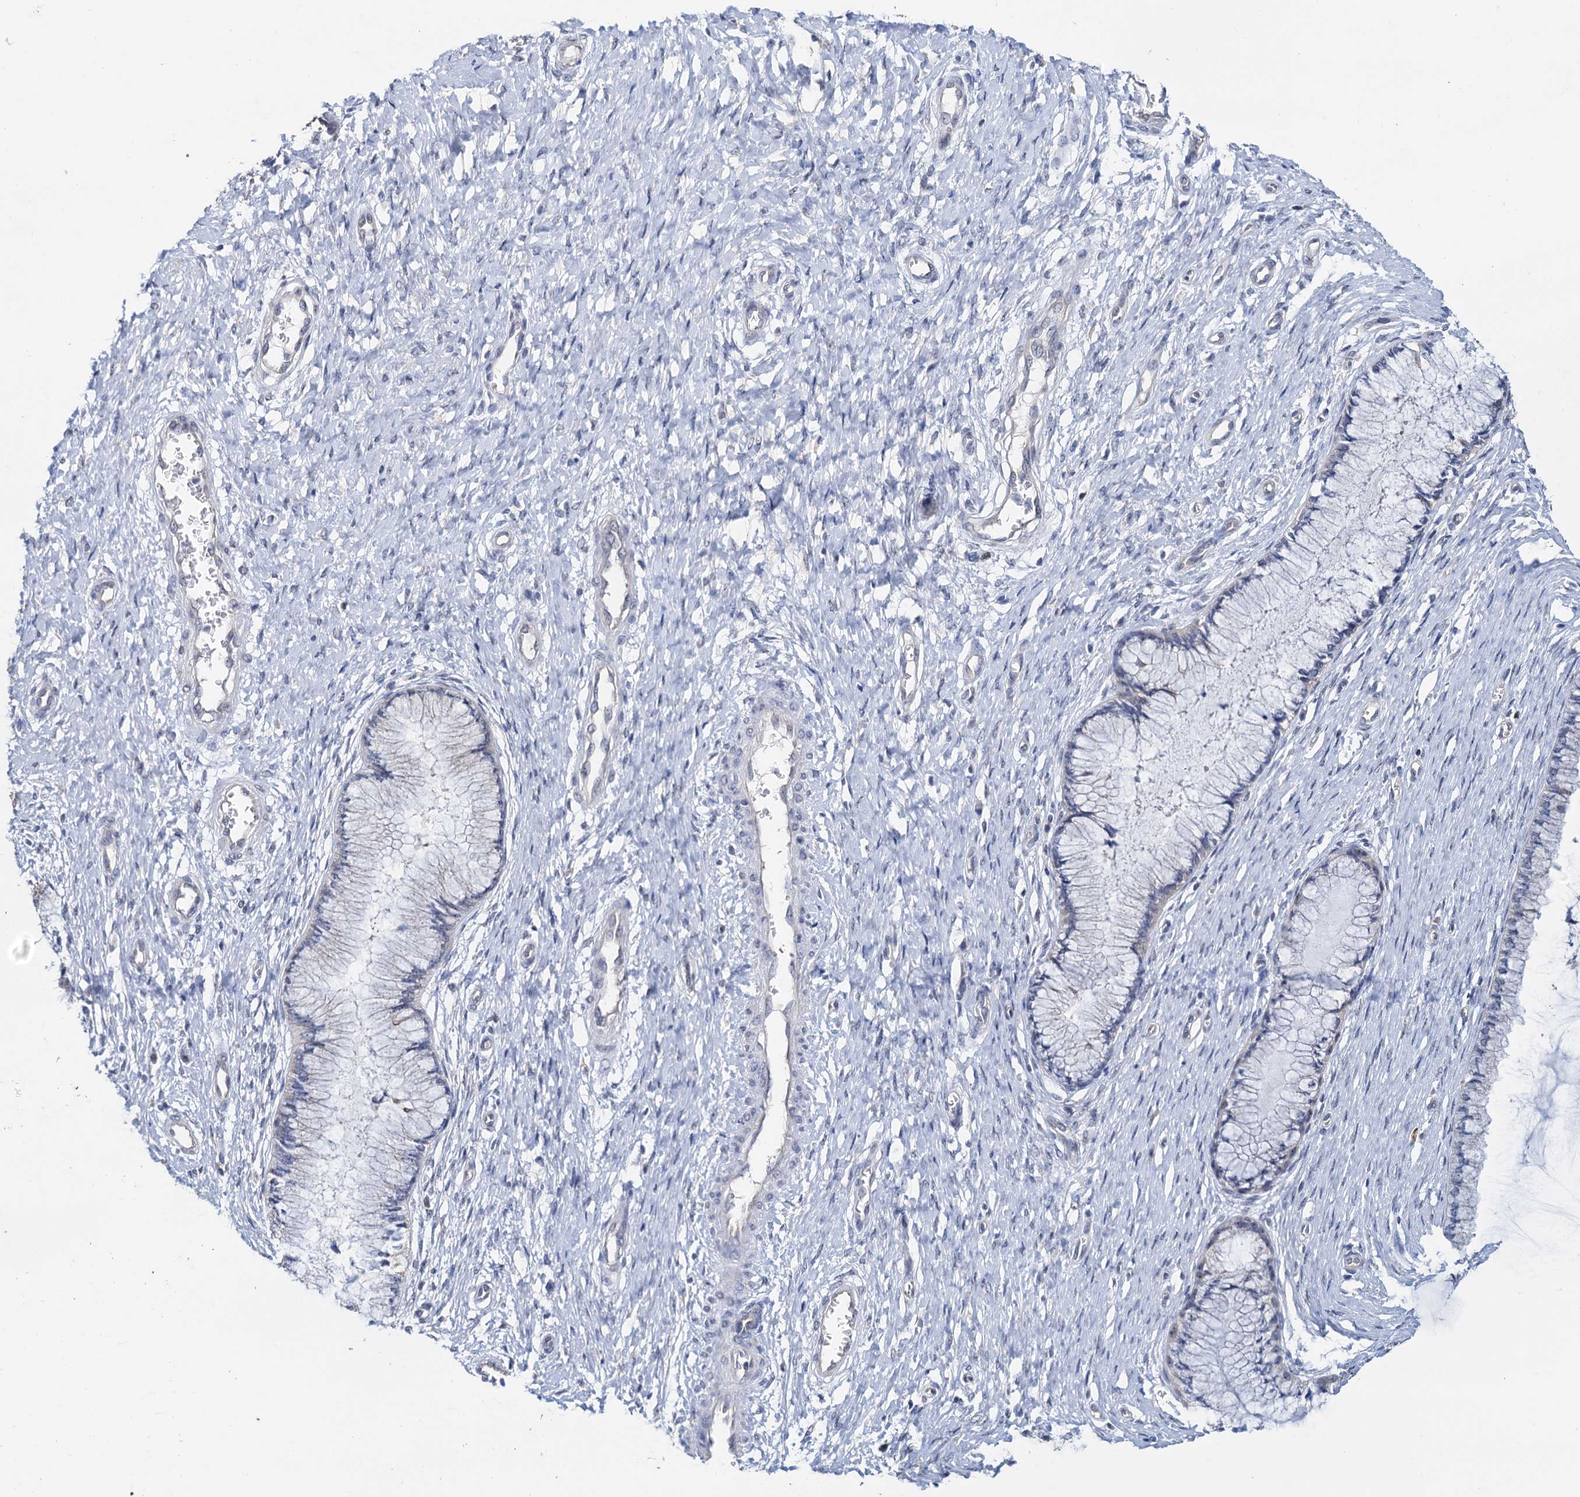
{"staining": {"intensity": "negative", "quantity": "none", "location": "none"}, "tissue": "cervix", "cell_type": "Glandular cells", "image_type": "normal", "snomed": [{"axis": "morphology", "description": "Normal tissue, NOS"}, {"axis": "topography", "description": "Cervix"}], "caption": "Immunohistochemistry (IHC) of normal cervix reveals no staining in glandular cells.", "gene": "C2CD3", "patient": {"sex": "female", "age": 55}}